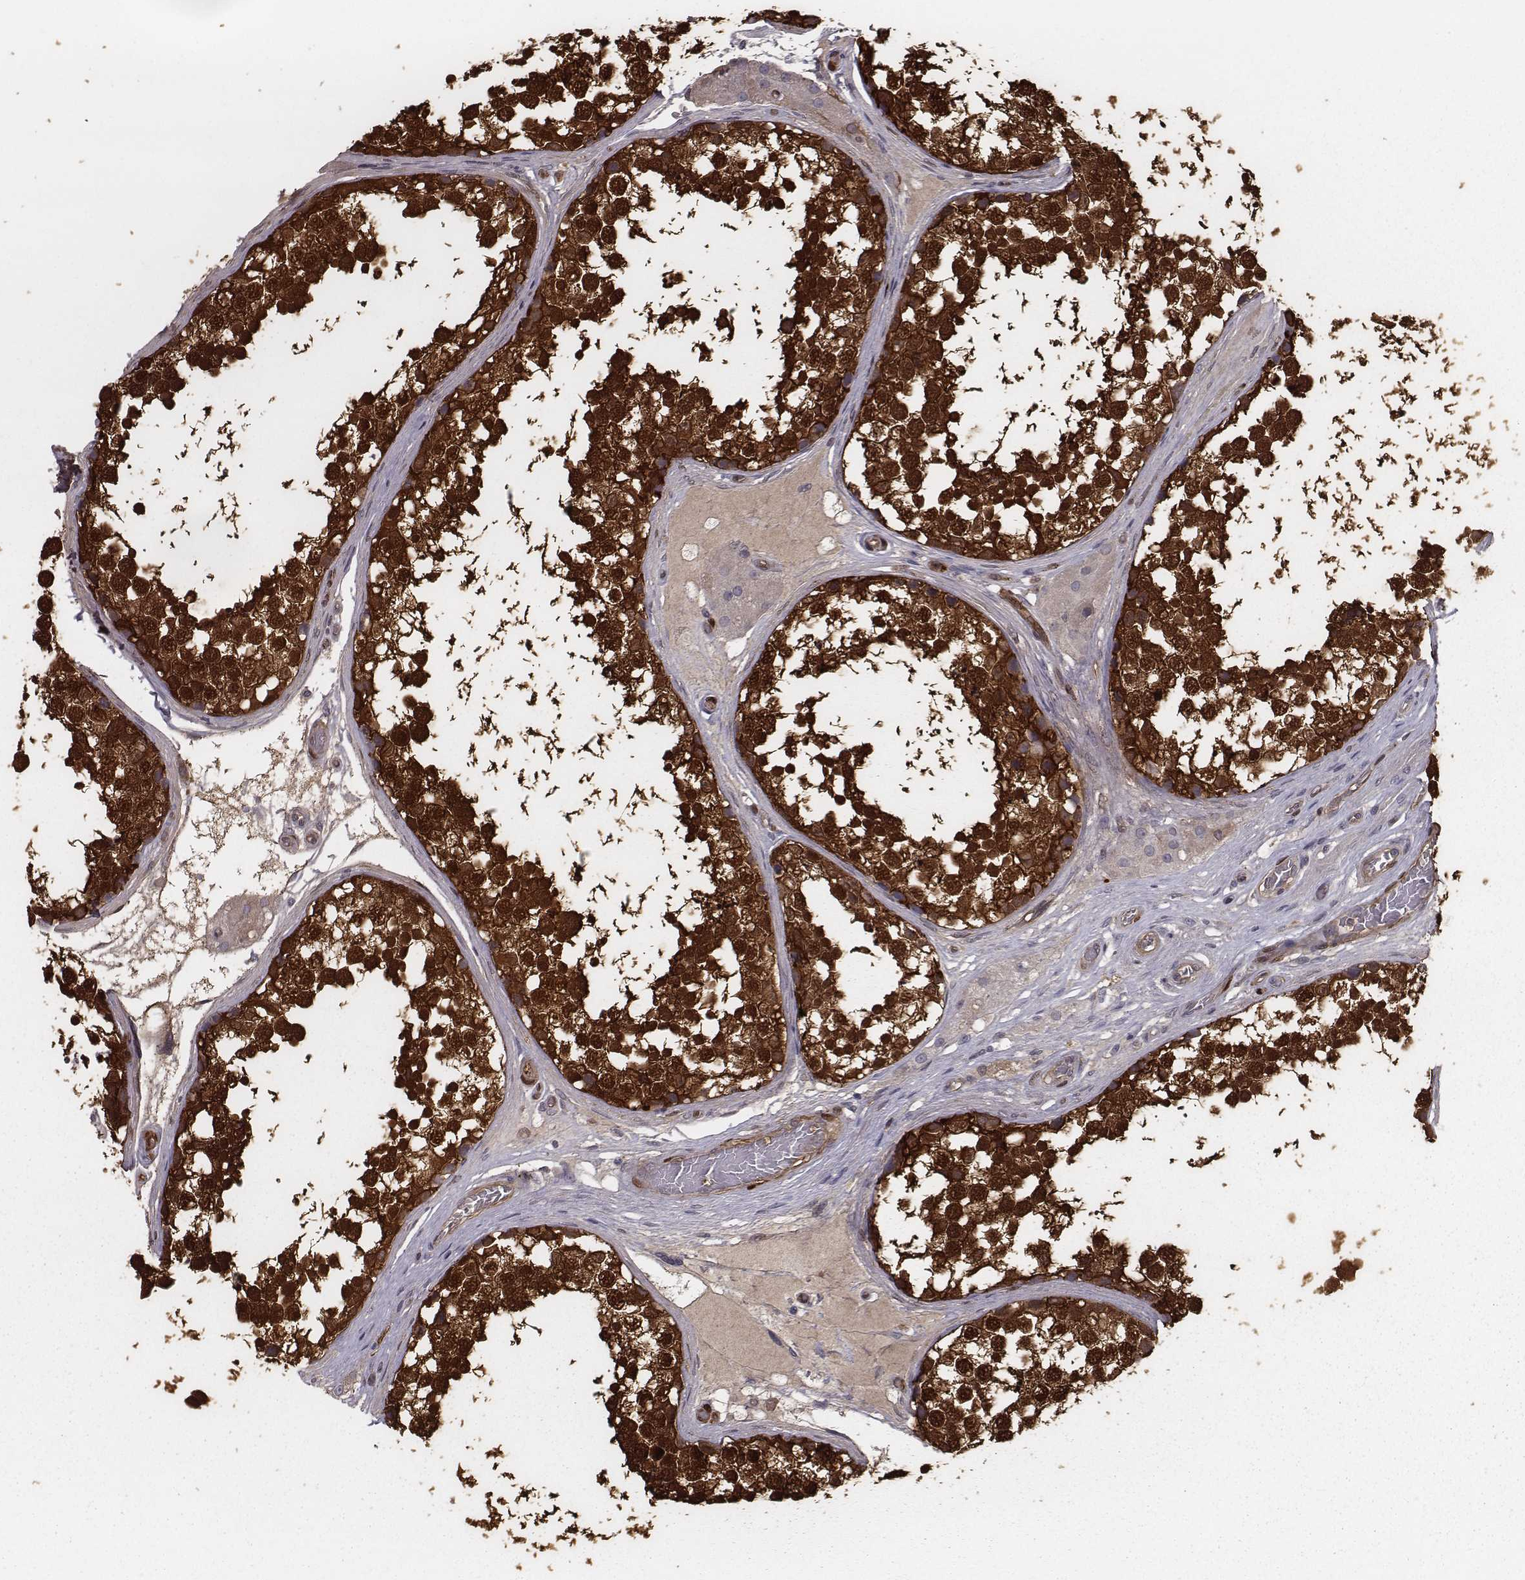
{"staining": {"intensity": "strong", "quantity": ">75%", "location": "cytoplasmic/membranous,nuclear"}, "tissue": "testis", "cell_type": "Cells in seminiferous ducts", "image_type": "normal", "snomed": [{"axis": "morphology", "description": "Normal tissue, NOS"}, {"axis": "morphology", "description": "Seminoma, NOS"}, {"axis": "topography", "description": "Testis"}], "caption": "Unremarkable testis was stained to show a protein in brown. There is high levels of strong cytoplasmic/membranous,nuclear expression in about >75% of cells in seminiferous ducts. The staining is performed using DAB brown chromogen to label protein expression. The nuclei are counter-stained blue using hematoxylin.", "gene": "ISYNA1", "patient": {"sex": "male", "age": 65}}